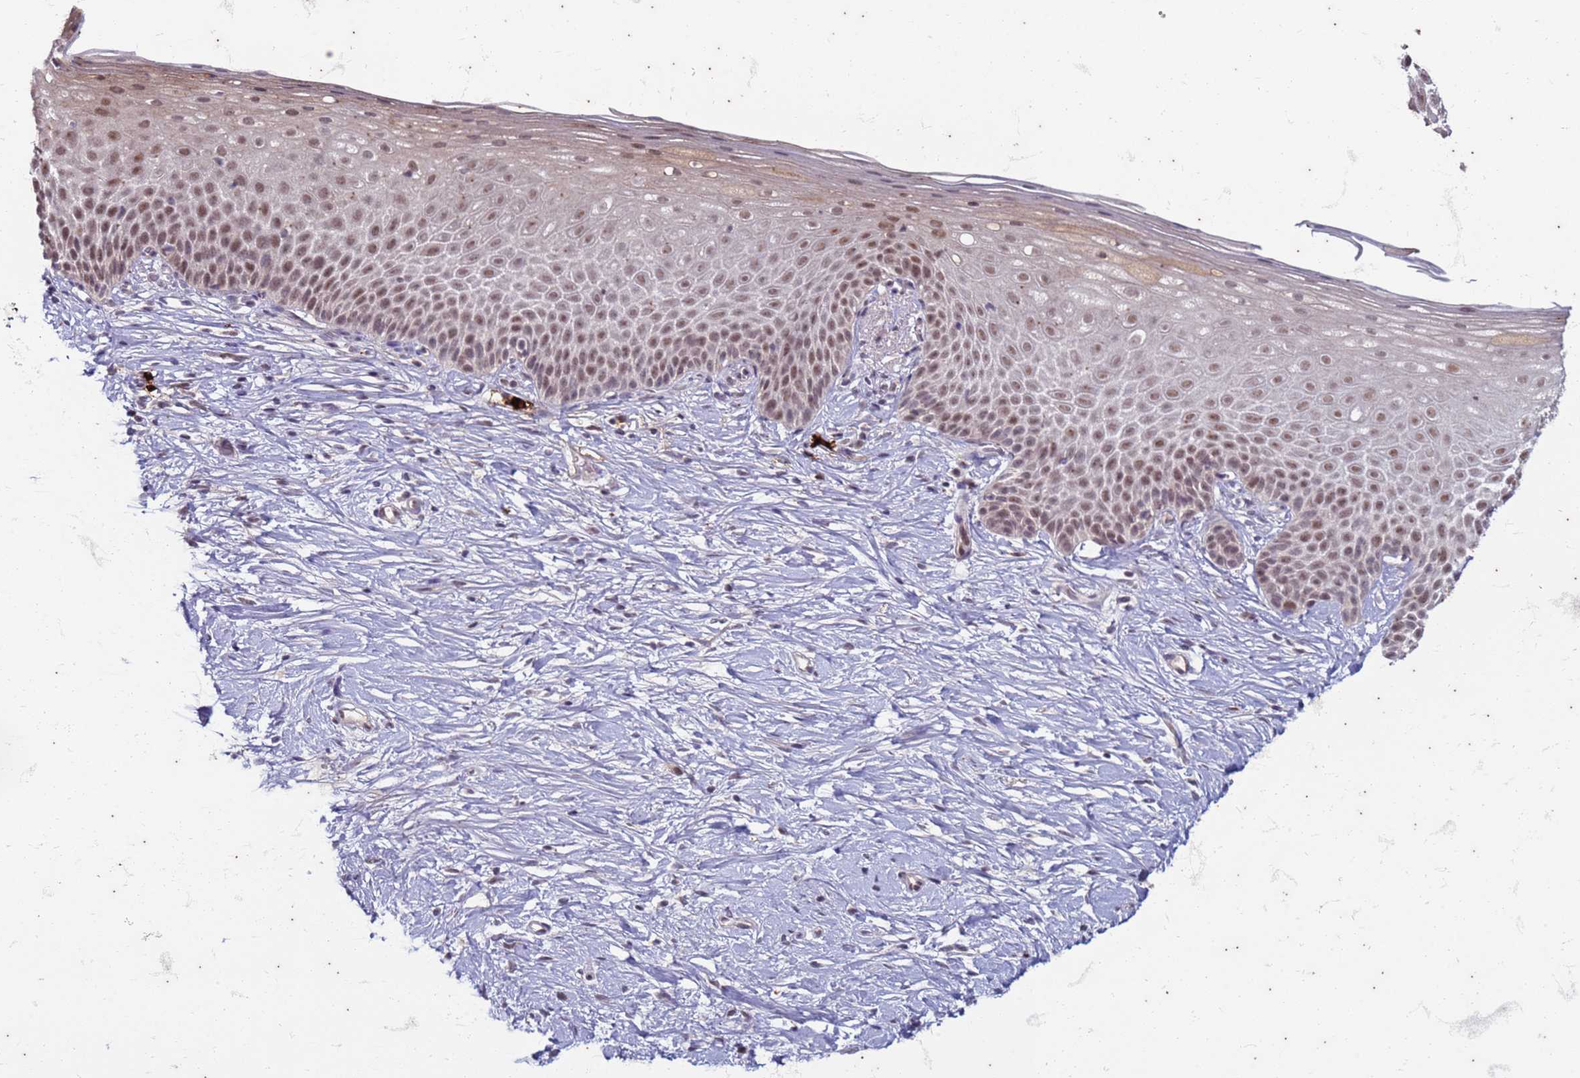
{"staining": {"intensity": "moderate", "quantity": ">75%", "location": "nuclear"}, "tissue": "cervix", "cell_type": "Glandular cells", "image_type": "normal", "snomed": [{"axis": "morphology", "description": "Normal tissue, NOS"}, {"axis": "topography", "description": "Cervix"}], "caption": "A high-resolution image shows immunohistochemistry staining of benign cervix, which shows moderate nuclear positivity in about >75% of glandular cells.", "gene": "TRMT6", "patient": {"sex": "female", "age": 57}}